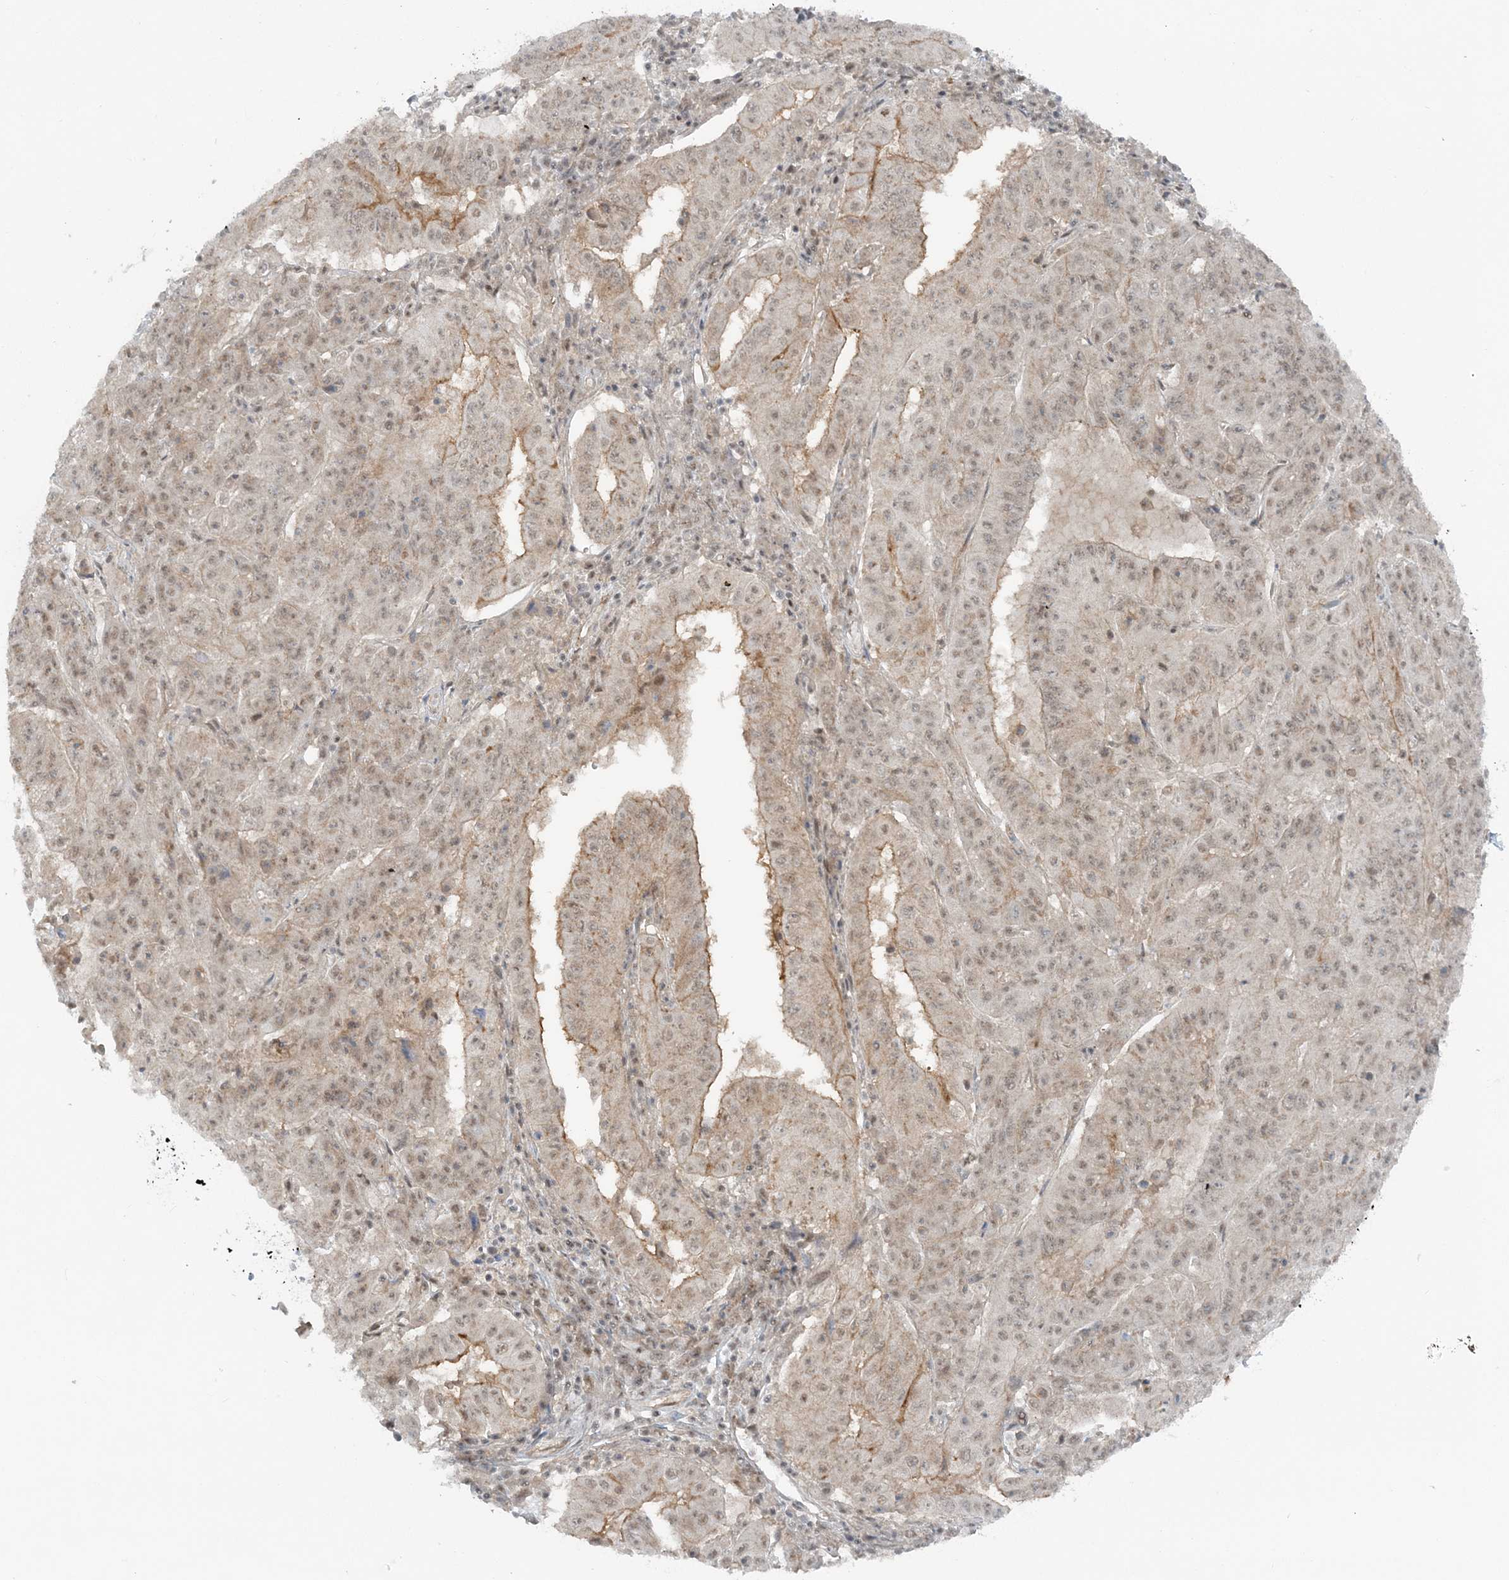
{"staining": {"intensity": "moderate", "quantity": "25%-75%", "location": "cytoplasmic/membranous,nuclear"}, "tissue": "pancreatic cancer", "cell_type": "Tumor cells", "image_type": "cancer", "snomed": [{"axis": "morphology", "description": "Adenocarcinoma, NOS"}, {"axis": "topography", "description": "Pancreas"}], "caption": "Moderate cytoplasmic/membranous and nuclear staining for a protein is seen in about 25%-75% of tumor cells of pancreatic adenocarcinoma using immunohistochemistry (IHC).", "gene": "ATP11A", "patient": {"sex": "male", "age": 63}}